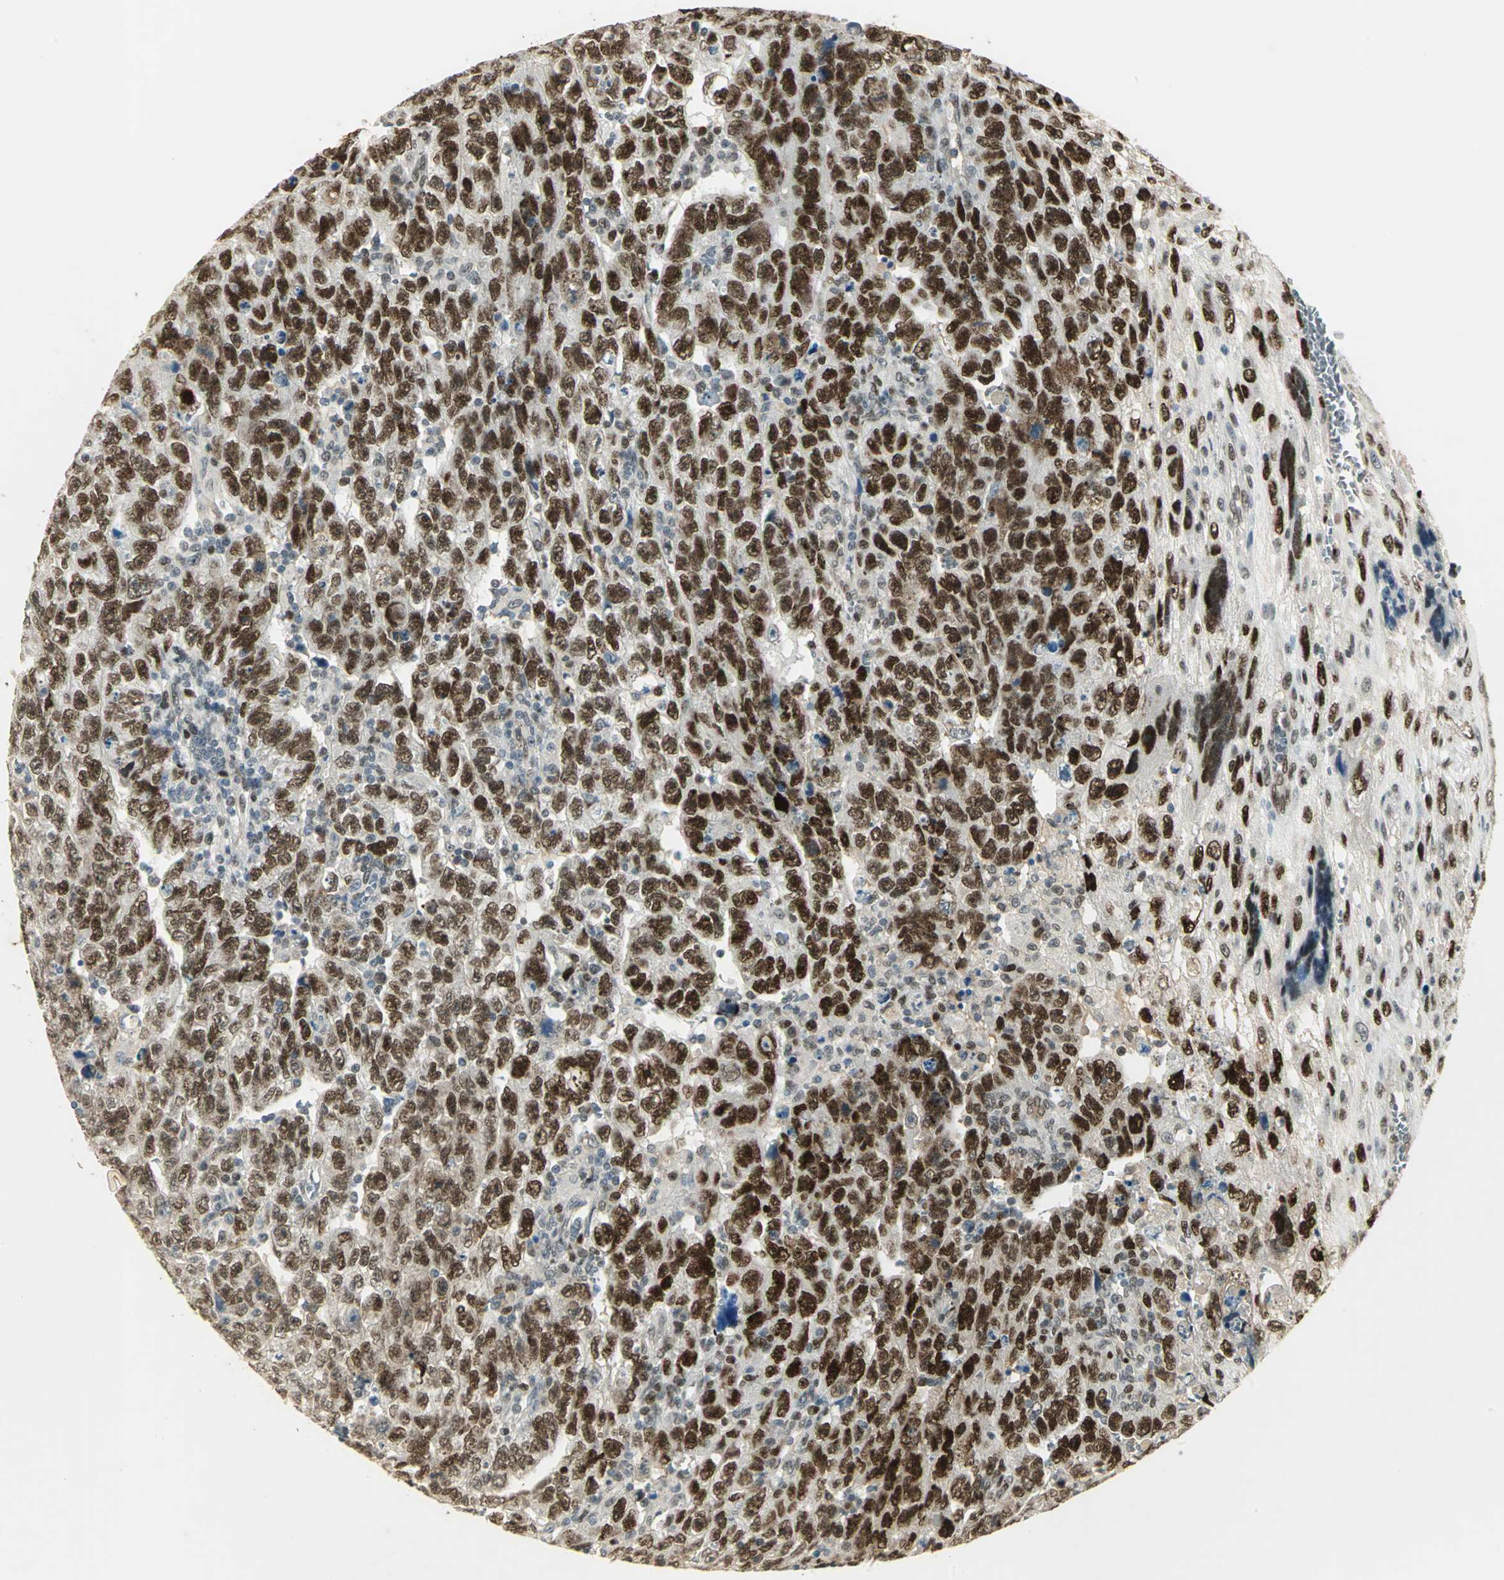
{"staining": {"intensity": "strong", "quantity": ">75%", "location": "nuclear"}, "tissue": "testis cancer", "cell_type": "Tumor cells", "image_type": "cancer", "snomed": [{"axis": "morphology", "description": "Carcinoma, Embryonal, NOS"}, {"axis": "topography", "description": "Testis"}], "caption": "Tumor cells exhibit strong nuclear positivity in approximately >75% of cells in testis embryonal carcinoma. (brown staining indicates protein expression, while blue staining denotes nuclei).", "gene": "AK6", "patient": {"sex": "male", "age": 28}}